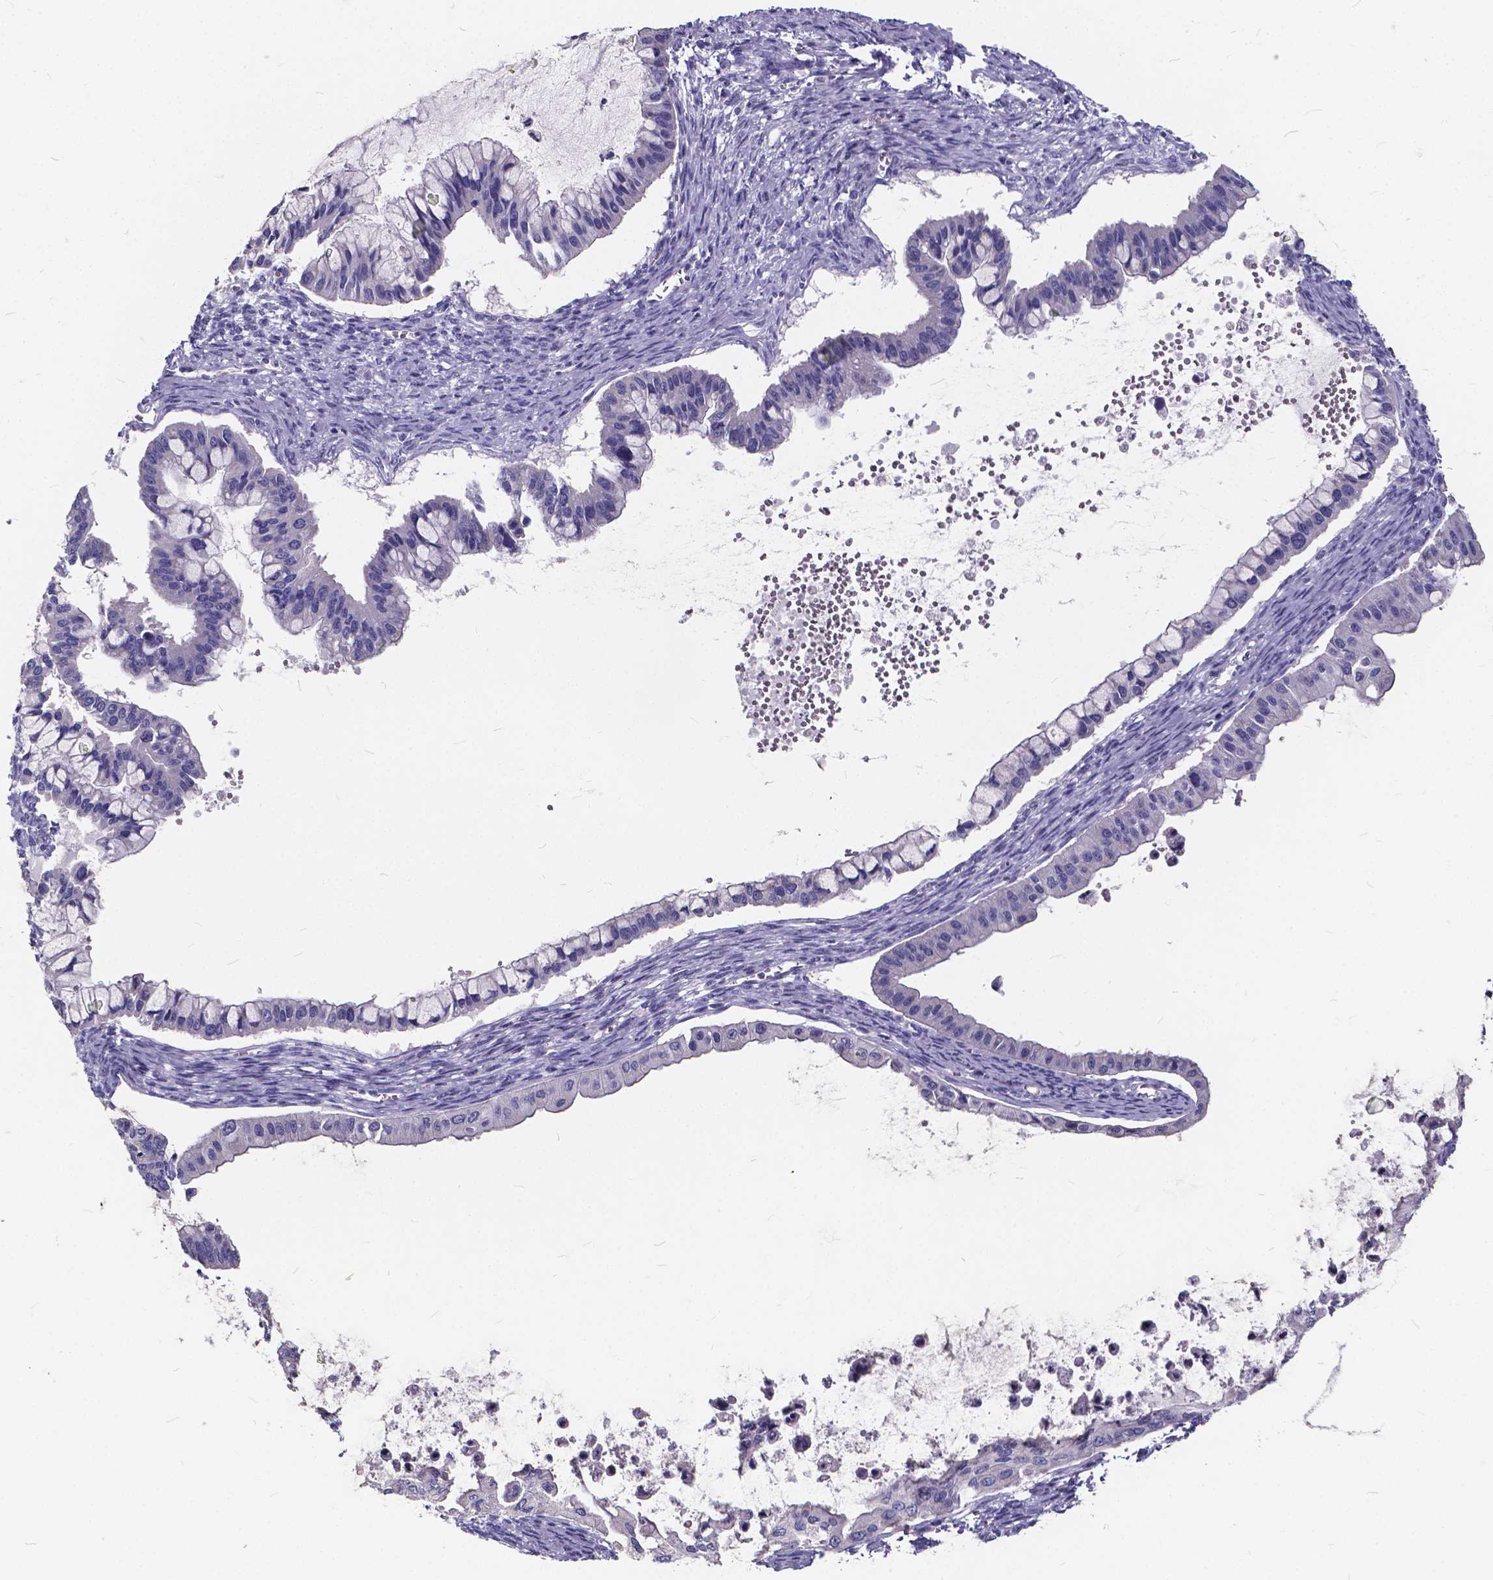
{"staining": {"intensity": "negative", "quantity": "none", "location": "none"}, "tissue": "ovarian cancer", "cell_type": "Tumor cells", "image_type": "cancer", "snomed": [{"axis": "morphology", "description": "Cystadenocarcinoma, mucinous, NOS"}, {"axis": "topography", "description": "Ovary"}], "caption": "An image of ovarian mucinous cystadenocarcinoma stained for a protein exhibits no brown staining in tumor cells. (Brightfield microscopy of DAB immunohistochemistry (IHC) at high magnification).", "gene": "SPEF2", "patient": {"sex": "female", "age": 72}}